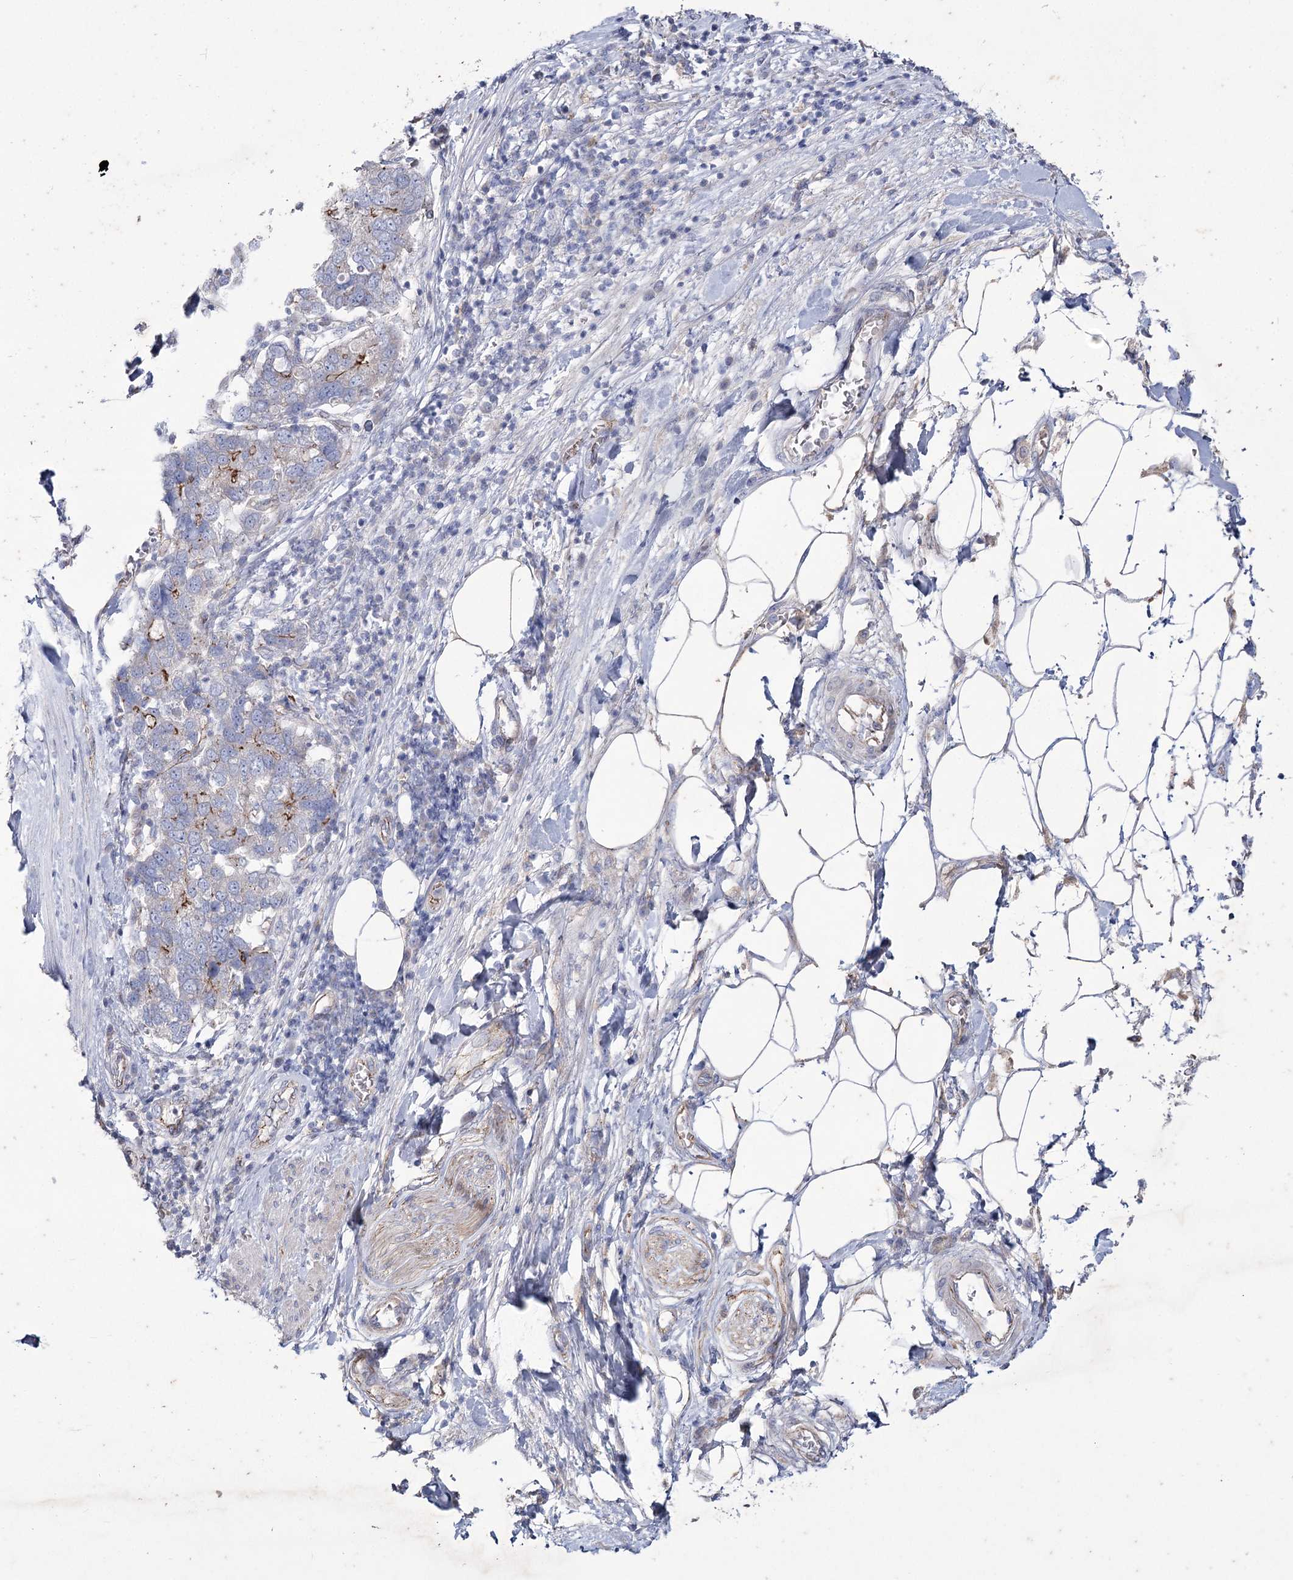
{"staining": {"intensity": "moderate", "quantity": "<25%", "location": "cytoplasmic/membranous"}, "tissue": "pancreatic cancer", "cell_type": "Tumor cells", "image_type": "cancer", "snomed": [{"axis": "morphology", "description": "Adenocarcinoma, NOS"}, {"axis": "topography", "description": "Pancreas"}], "caption": "Protein staining of pancreatic adenocarcinoma tissue displays moderate cytoplasmic/membranous positivity in approximately <25% of tumor cells. The staining was performed using DAB to visualize the protein expression in brown, while the nuclei were stained in blue with hematoxylin (Magnification: 20x).", "gene": "LDLRAD3", "patient": {"sex": "female", "age": 61}}